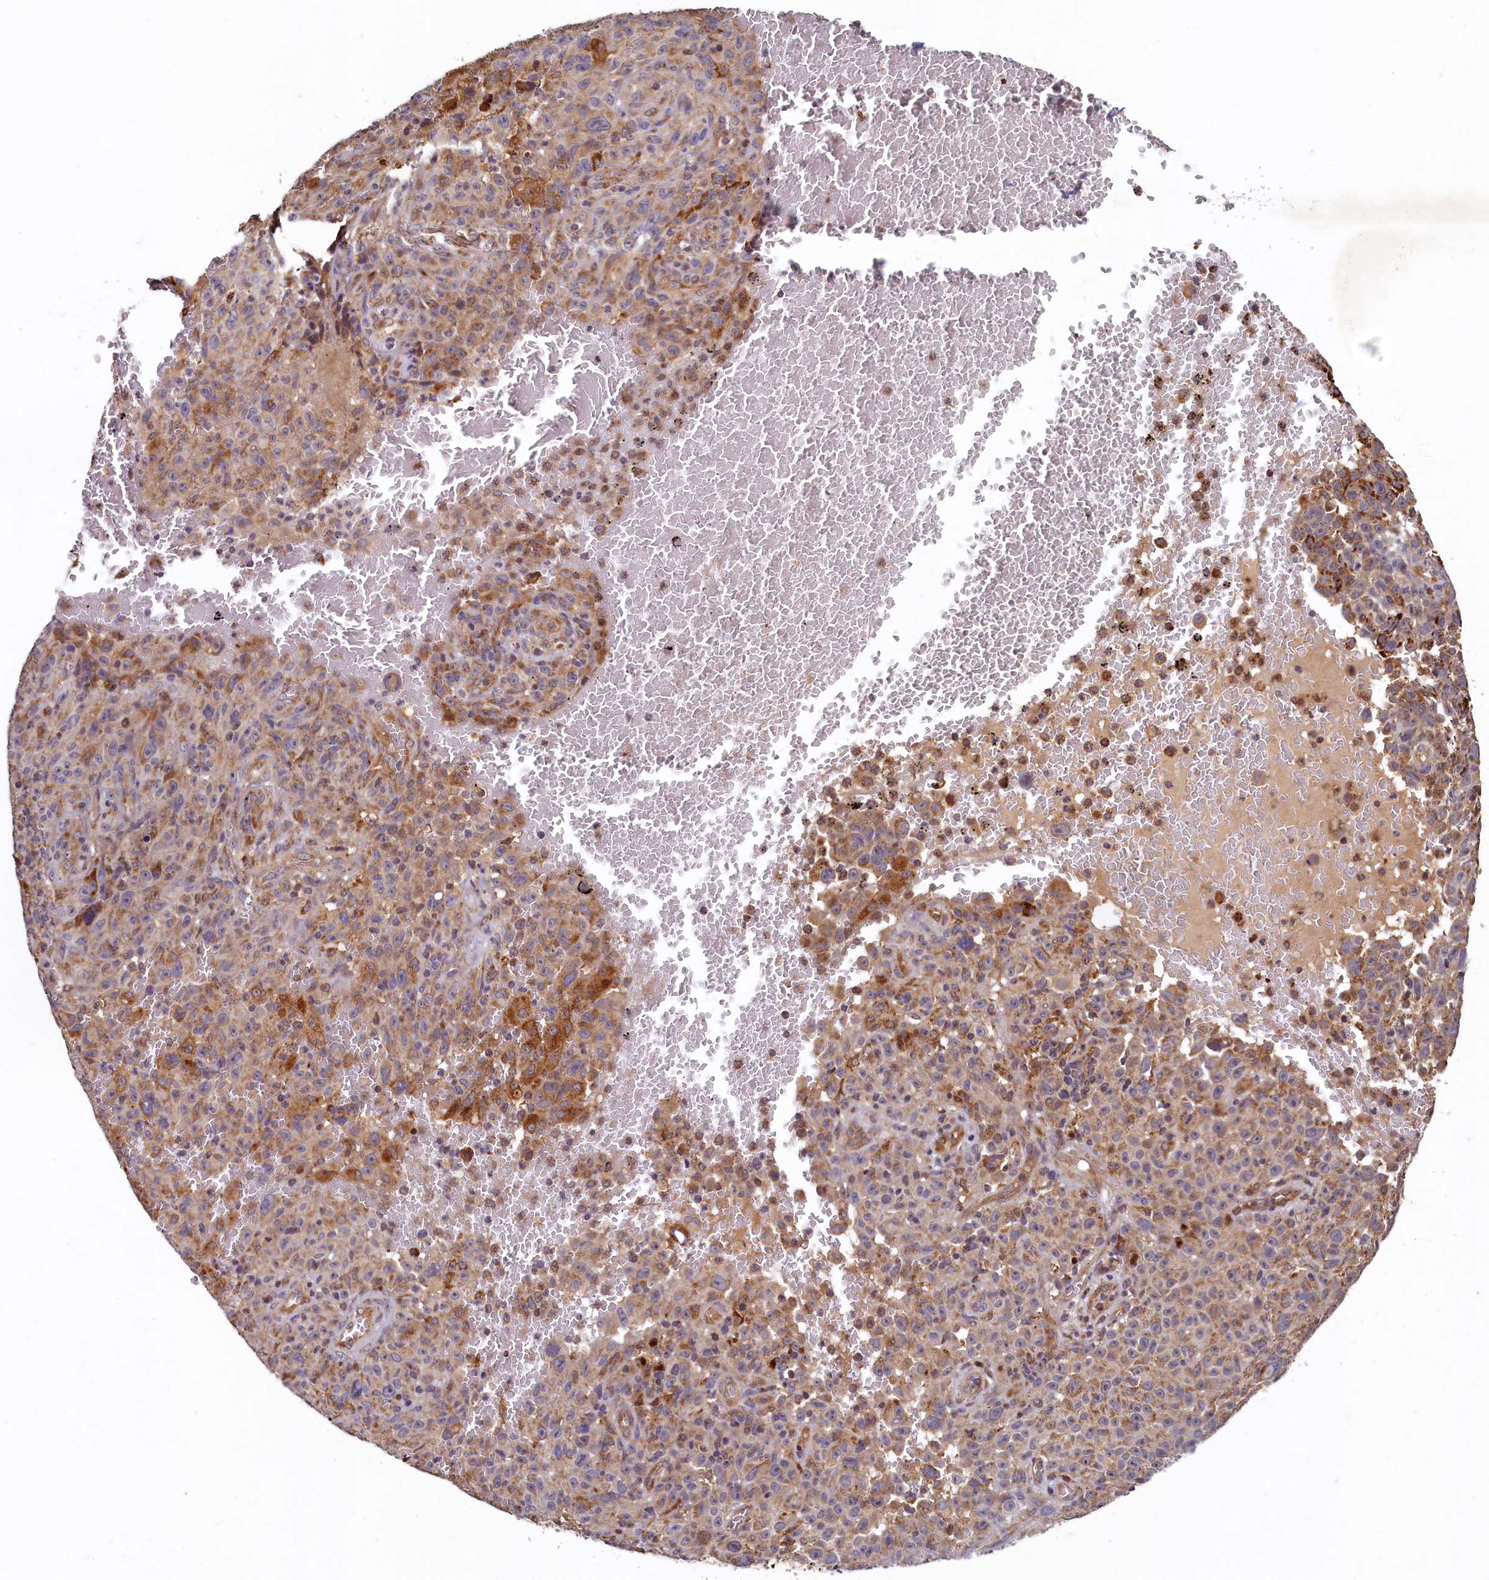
{"staining": {"intensity": "moderate", "quantity": ">75%", "location": "cytoplasmic/membranous"}, "tissue": "melanoma", "cell_type": "Tumor cells", "image_type": "cancer", "snomed": [{"axis": "morphology", "description": "Malignant melanoma, NOS"}, {"axis": "topography", "description": "Skin"}], "caption": "There is medium levels of moderate cytoplasmic/membranous staining in tumor cells of melanoma, as demonstrated by immunohistochemical staining (brown color).", "gene": "NCKAP5L", "patient": {"sex": "female", "age": 82}}